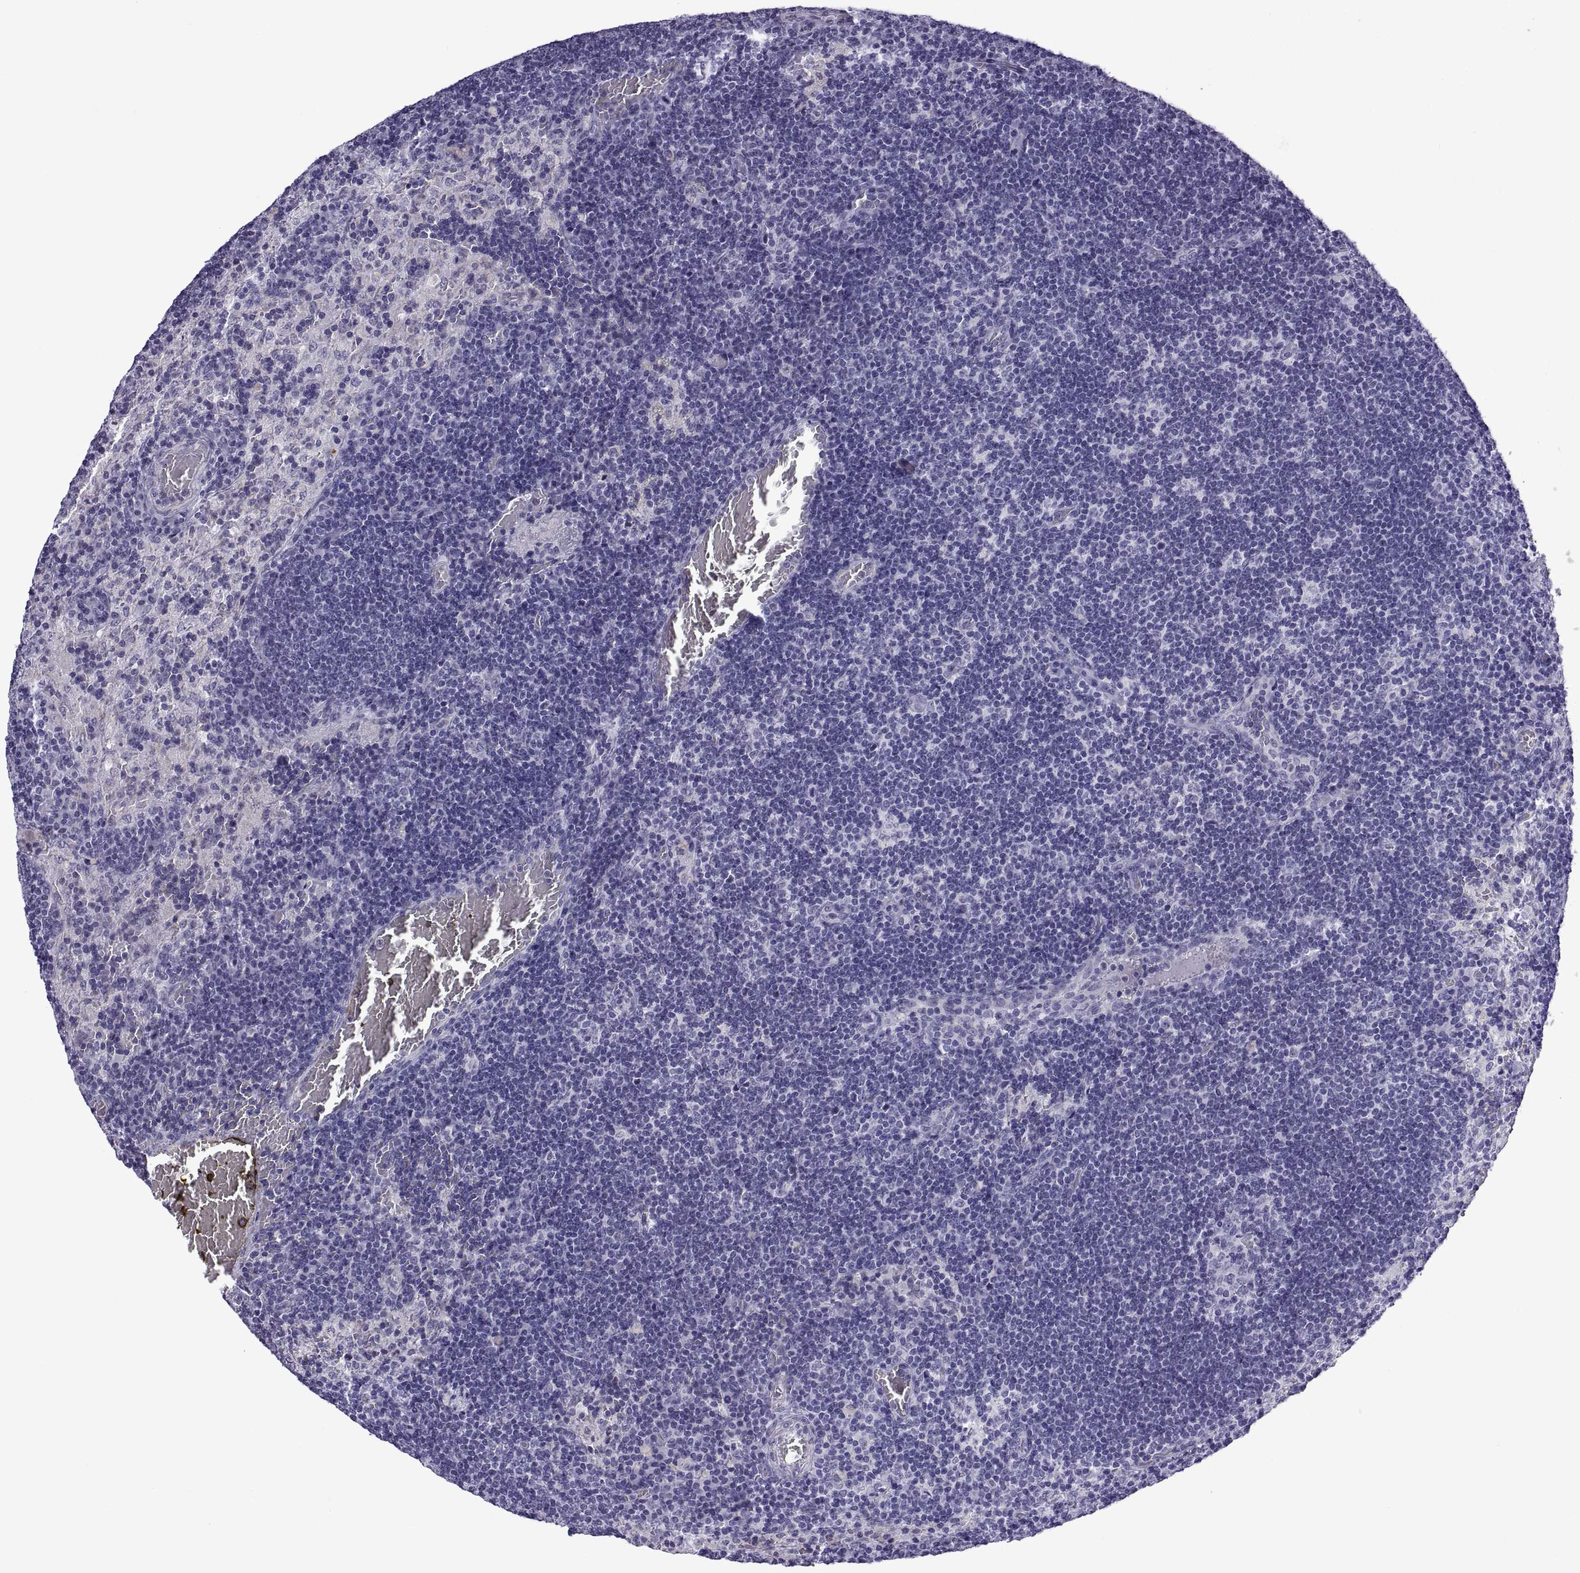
{"staining": {"intensity": "negative", "quantity": "none", "location": "none"}, "tissue": "lymph node", "cell_type": "Germinal center cells", "image_type": "normal", "snomed": [{"axis": "morphology", "description": "Normal tissue, NOS"}, {"axis": "topography", "description": "Lymph node"}], "caption": "The histopathology image displays no staining of germinal center cells in benign lymph node. (DAB immunohistochemistry (IHC) with hematoxylin counter stain).", "gene": "C3orf22", "patient": {"sex": "male", "age": 63}}